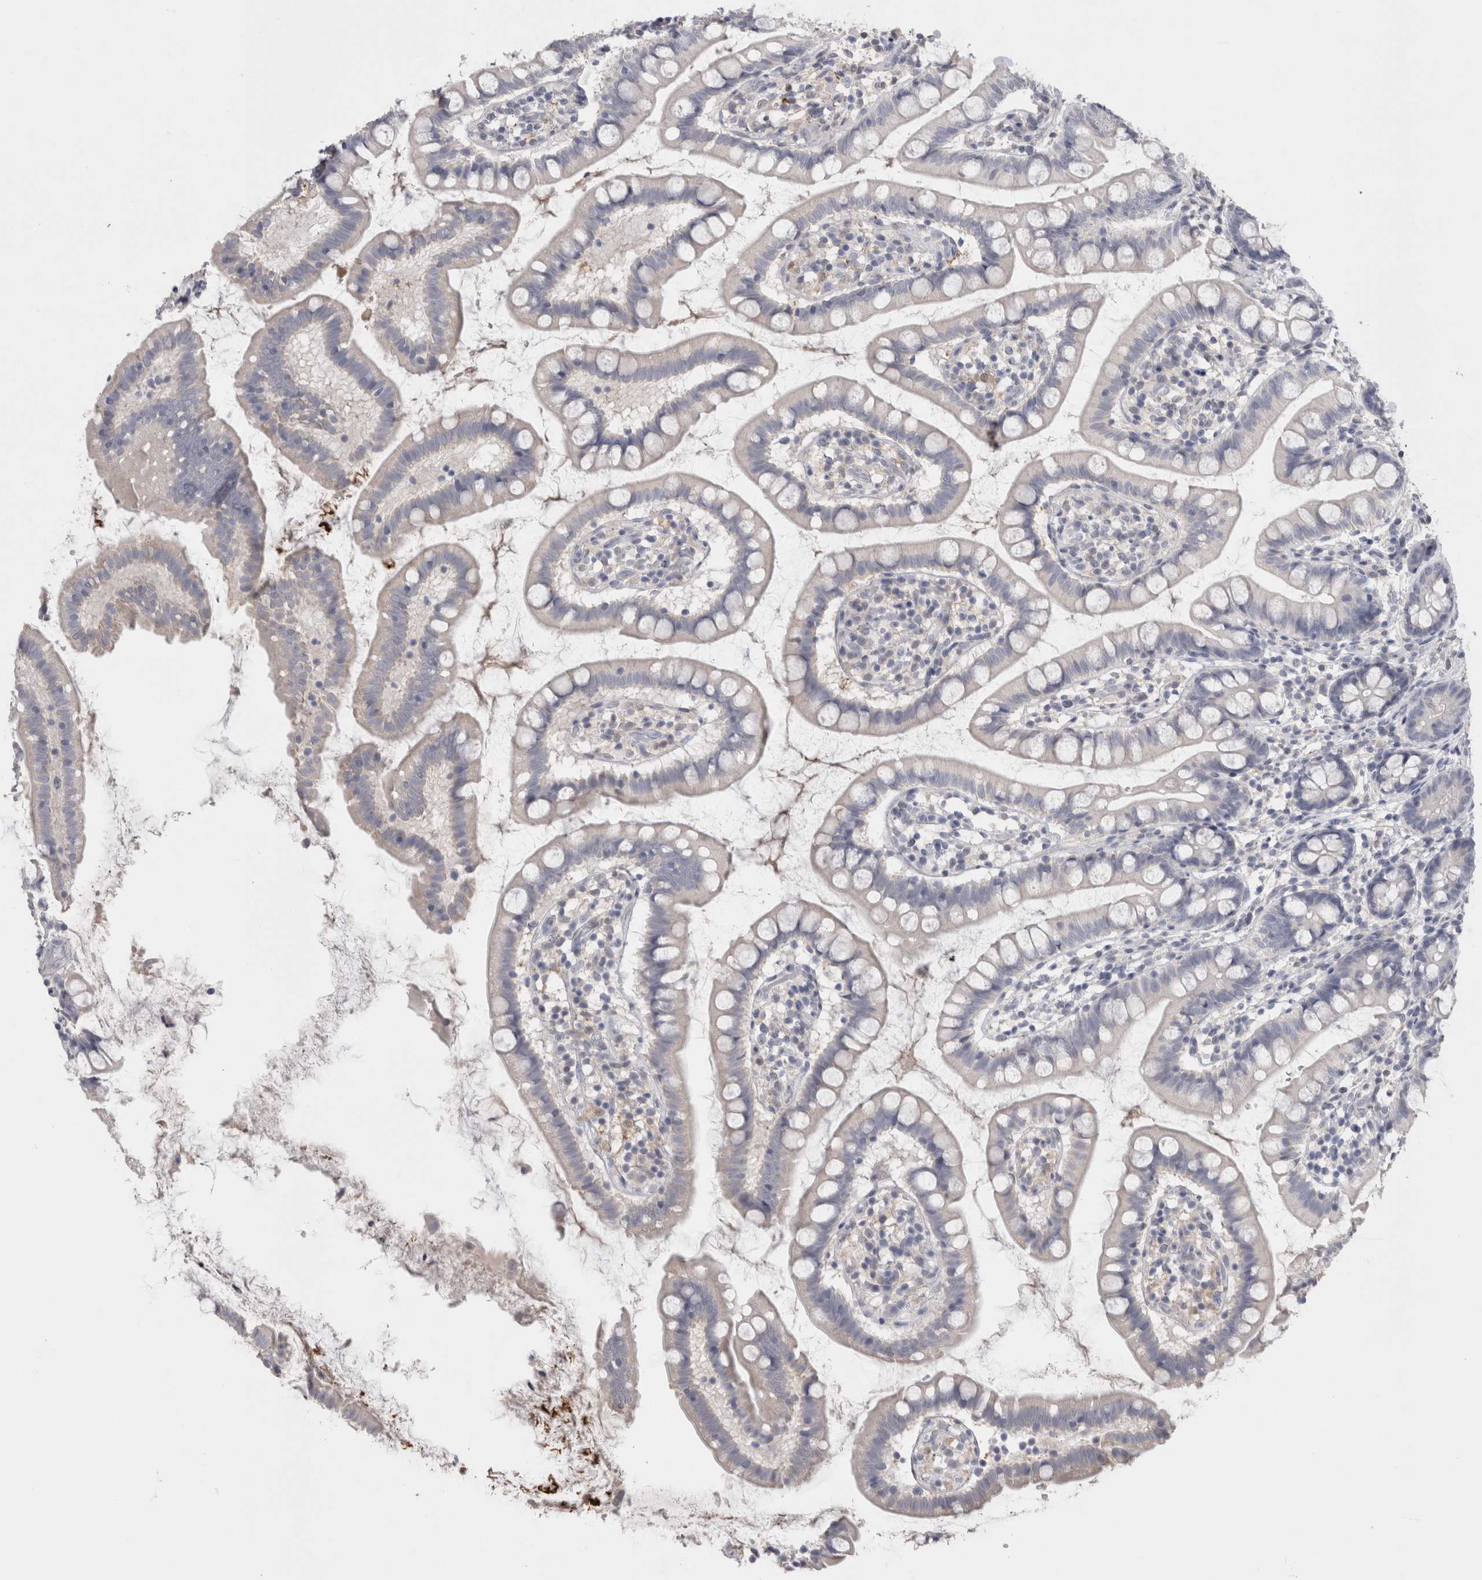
{"staining": {"intensity": "negative", "quantity": "none", "location": "none"}, "tissue": "small intestine", "cell_type": "Glandular cells", "image_type": "normal", "snomed": [{"axis": "morphology", "description": "Normal tissue, NOS"}, {"axis": "topography", "description": "Small intestine"}], "caption": "Immunohistochemistry photomicrograph of benign human small intestine stained for a protein (brown), which displays no expression in glandular cells.", "gene": "SUCNR1", "patient": {"sex": "female", "age": 84}}